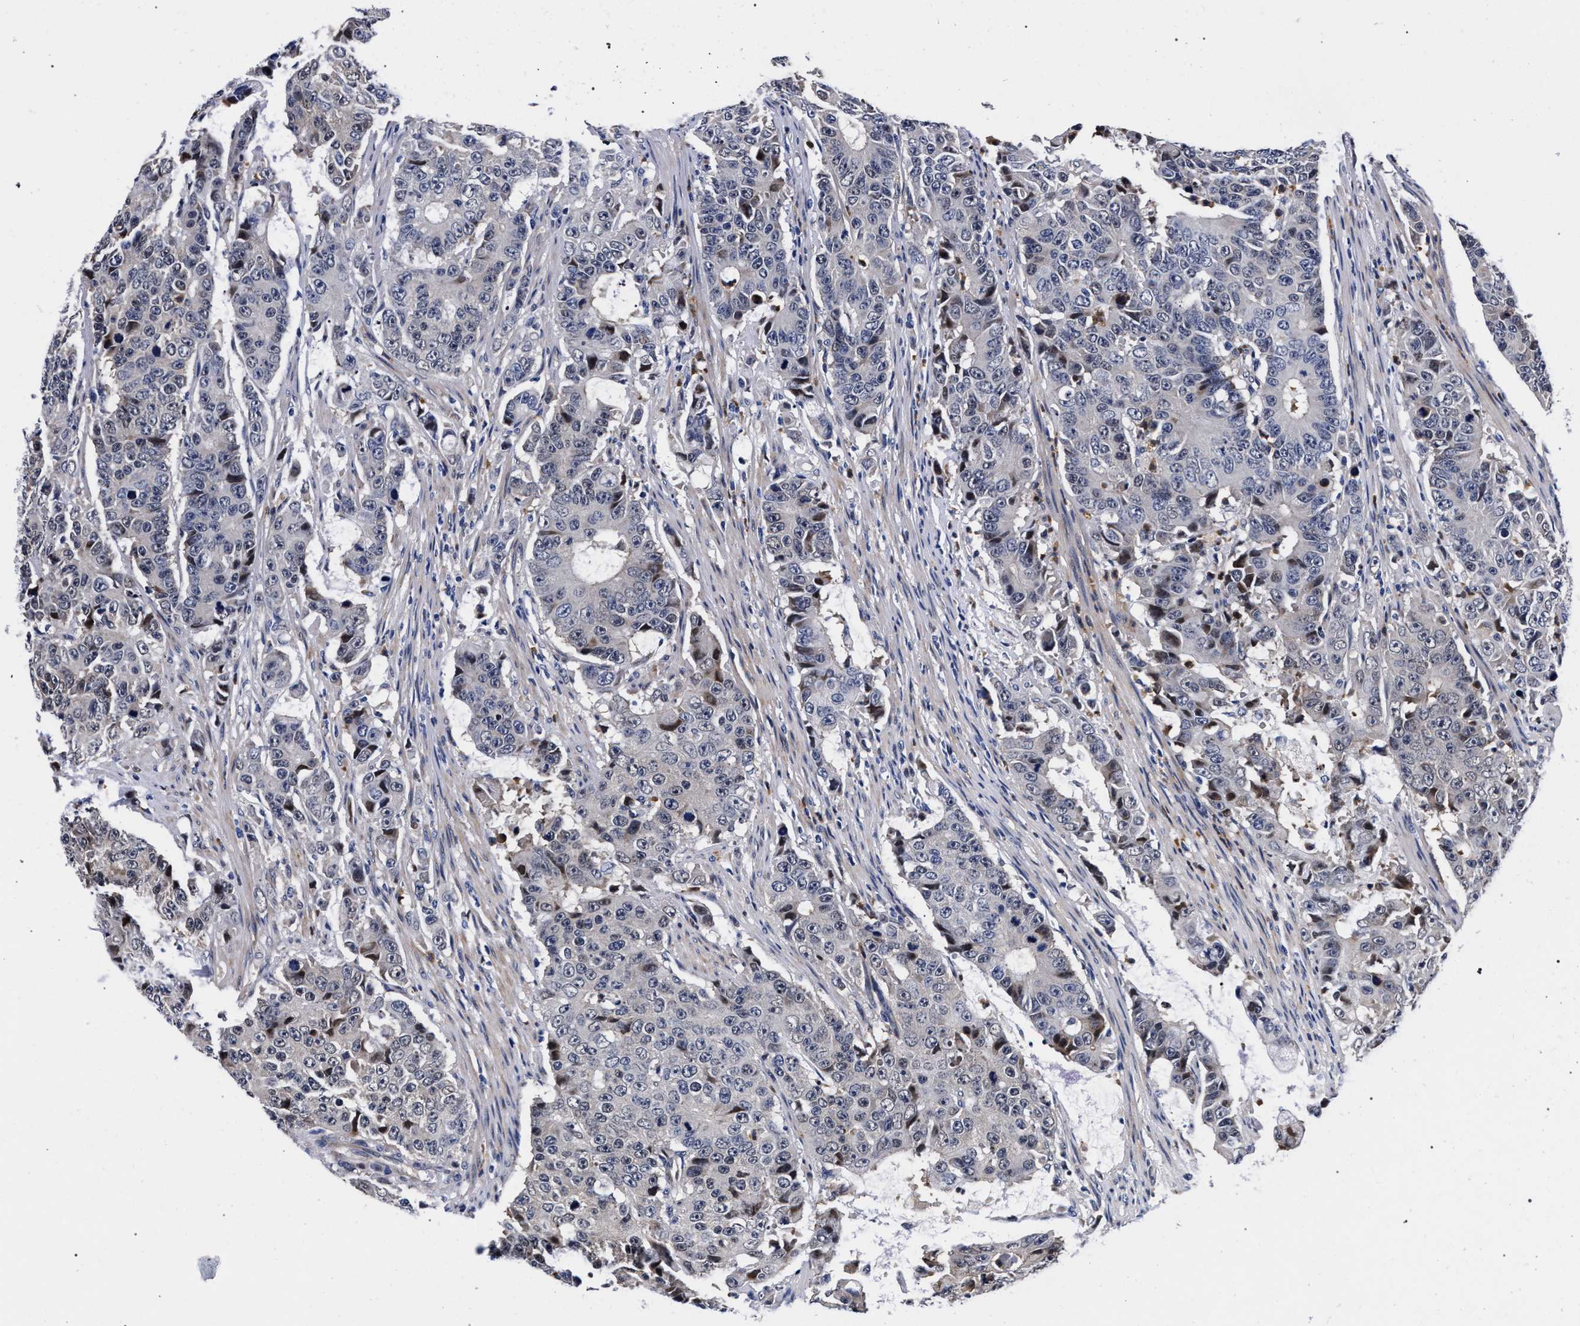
{"staining": {"intensity": "negative", "quantity": "none", "location": "none"}, "tissue": "colorectal cancer", "cell_type": "Tumor cells", "image_type": "cancer", "snomed": [{"axis": "morphology", "description": "Adenocarcinoma, NOS"}, {"axis": "topography", "description": "Colon"}], "caption": "High power microscopy micrograph of an IHC histopathology image of colorectal cancer (adenocarcinoma), revealing no significant staining in tumor cells.", "gene": "ZNF462", "patient": {"sex": "female", "age": 86}}